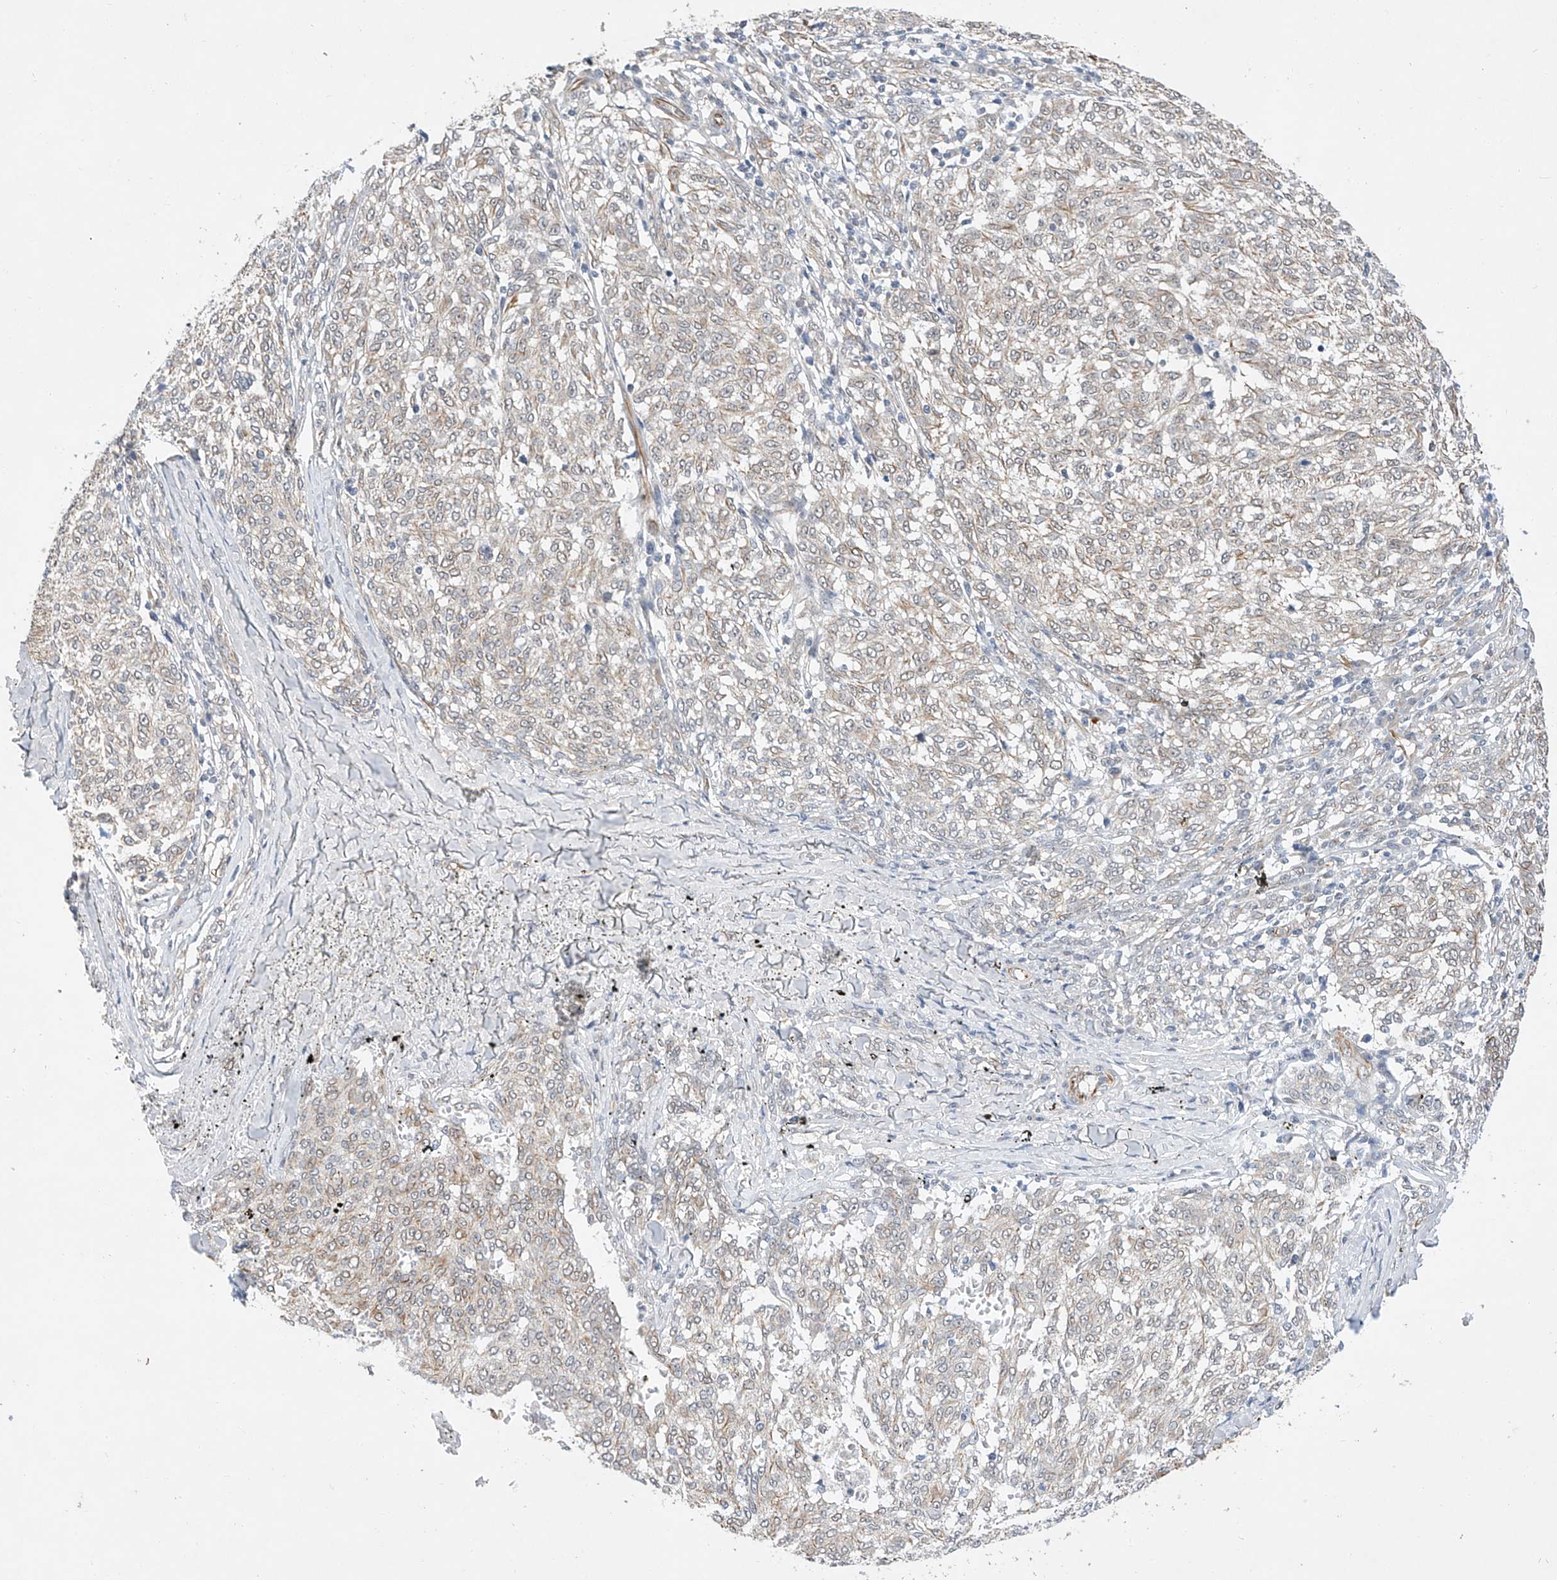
{"staining": {"intensity": "weak", "quantity": "<25%", "location": "cytoplasmic/membranous"}, "tissue": "melanoma", "cell_type": "Tumor cells", "image_type": "cancer", "snomed": [{"axis": "morphology", "description": "Malignant melanoma, NOS"}, {"axis": "topography", "description": "Skin"}], "caption": "This is an immunohistochemistry (IHC) micrograph of human malignant melanoma. There is no staining in tumor cells.", "gene": "AMD1", "patient": {"sex": "female", "age": 72}}